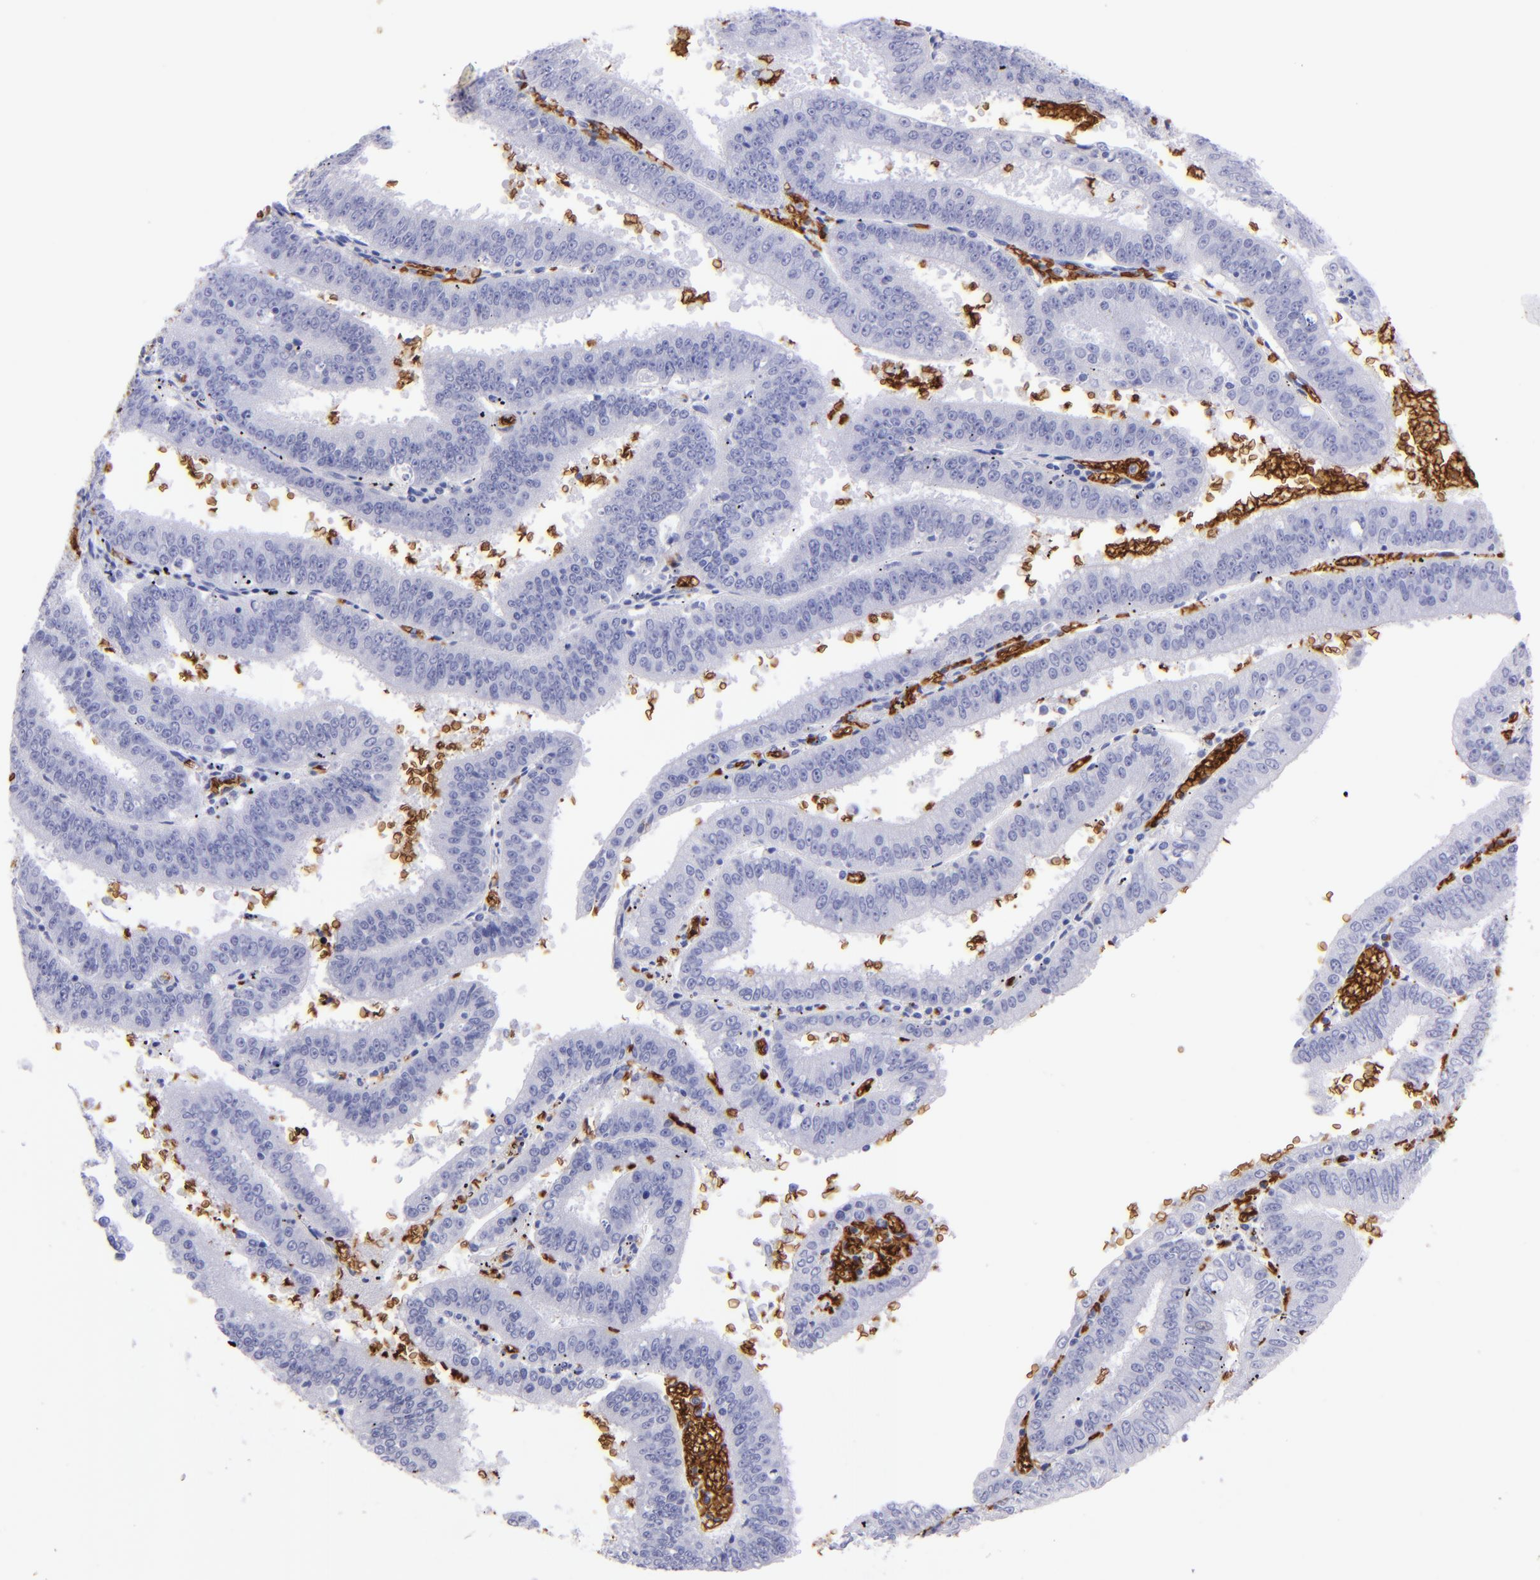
{"staining": {"intensity": "negative", "quantity": "none", "location": "none"}, "tissue": "endometrial cancer", "cell_type": "Tumor cells", "image_type": "cancer", "snomed": [{"axis": "morphology", "description": "Adenocarcinoma, NOS"}, {"axis": "topography", "description": "Endometrium"}], "caption": "Immunohistochemical staining of endometrial cancer reveals no significant positivity in tumor cells.", "gene": "GYPA", "patient": {"sex": "female", "age": 66}}